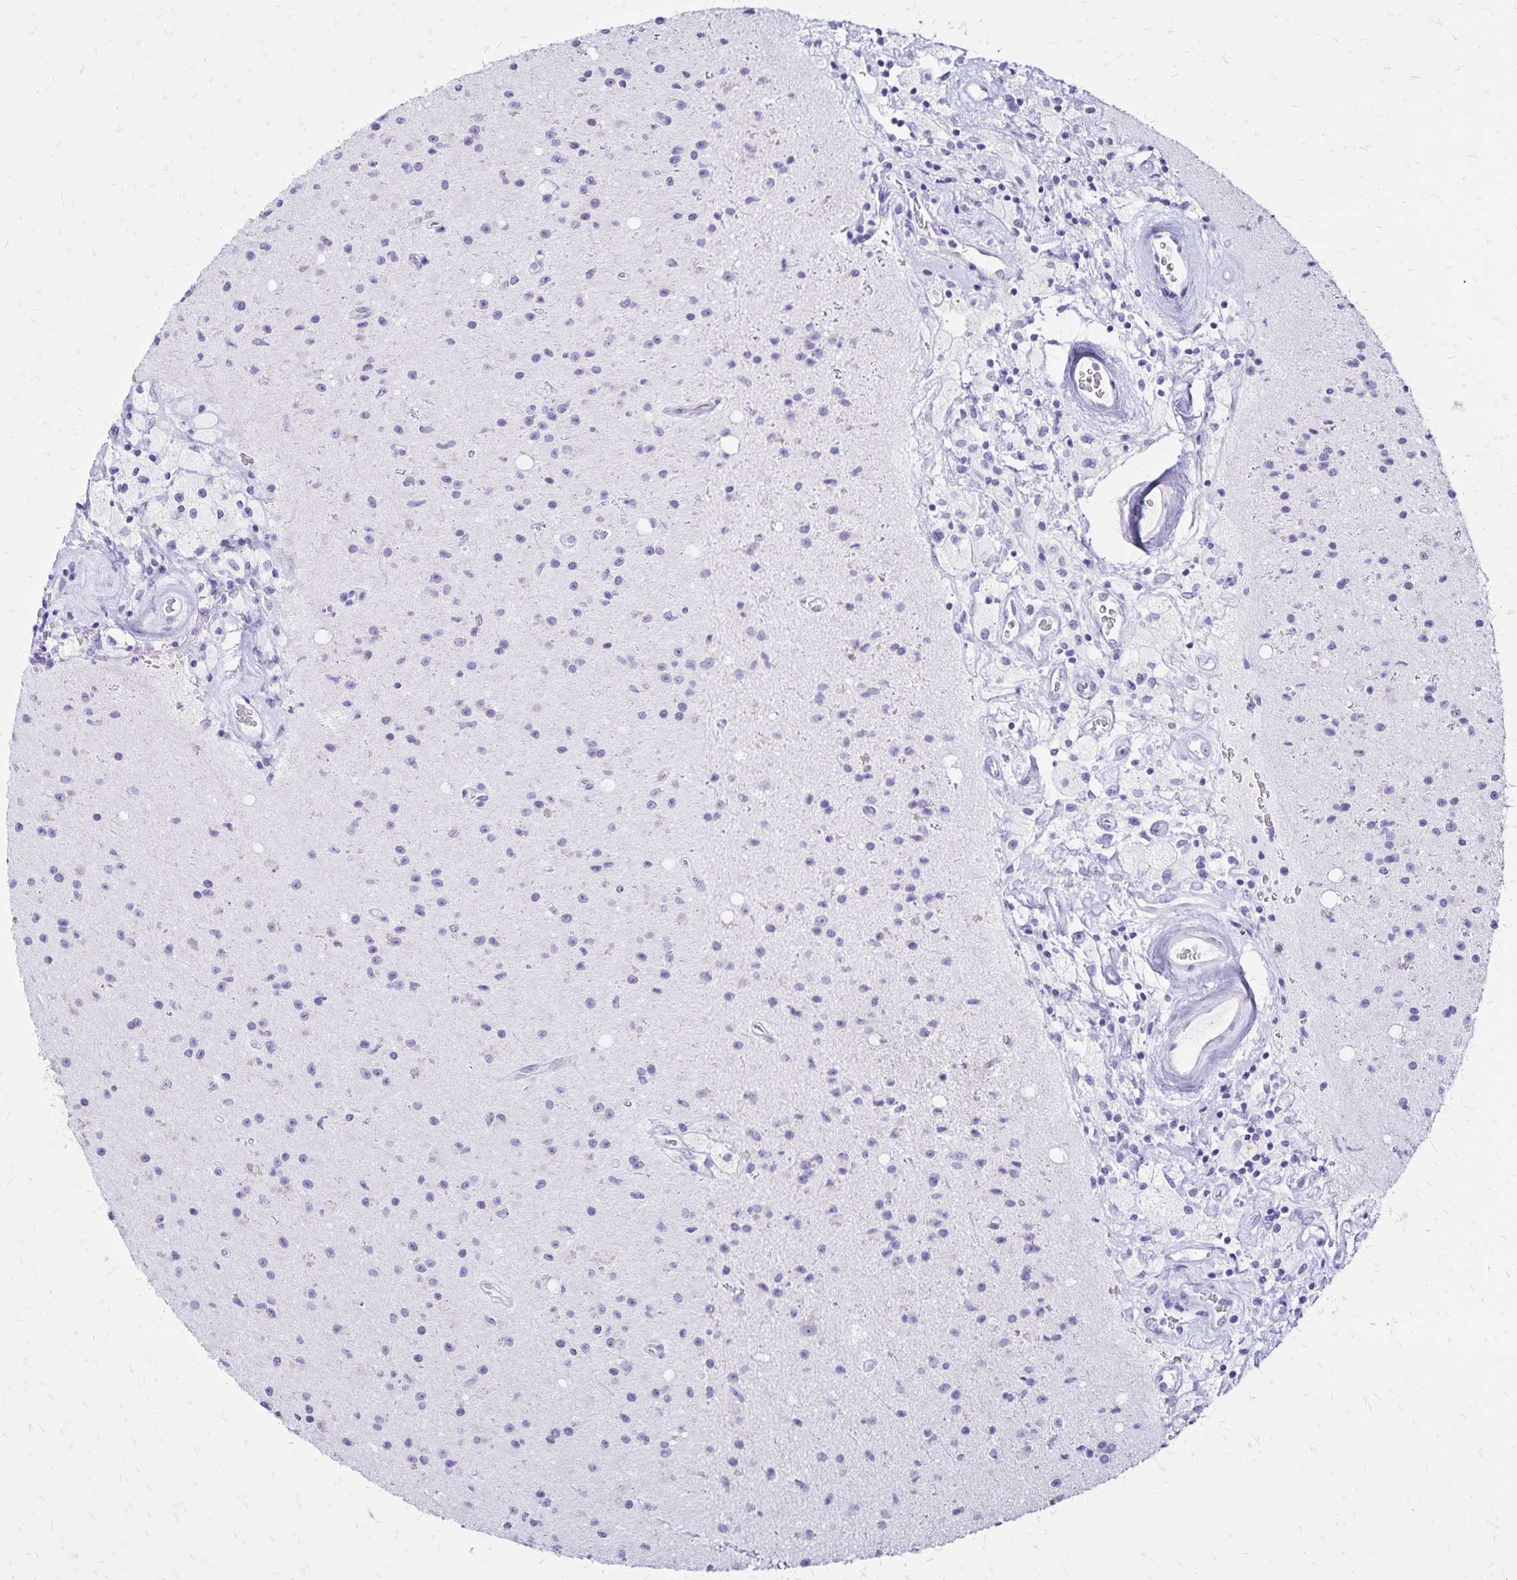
{"staining": {"intensity": "negative", "quantity": "none", "location": "none"}, "tissue": "glioma", "cell_type": "Tumor cells", "image_type": "cancer", "snomed": [{"axis": "morphology", "description": "Glioma, malignant, High grade"}, {"axis": "topography", "description": "Brain"}], "caption": "Immunohistochemical staining of human high-grade glioma (malignant) reveals no significant expression in tumor cells.", "gene": "LIN28B", "patient": {"sex": "male", "age": 36}}